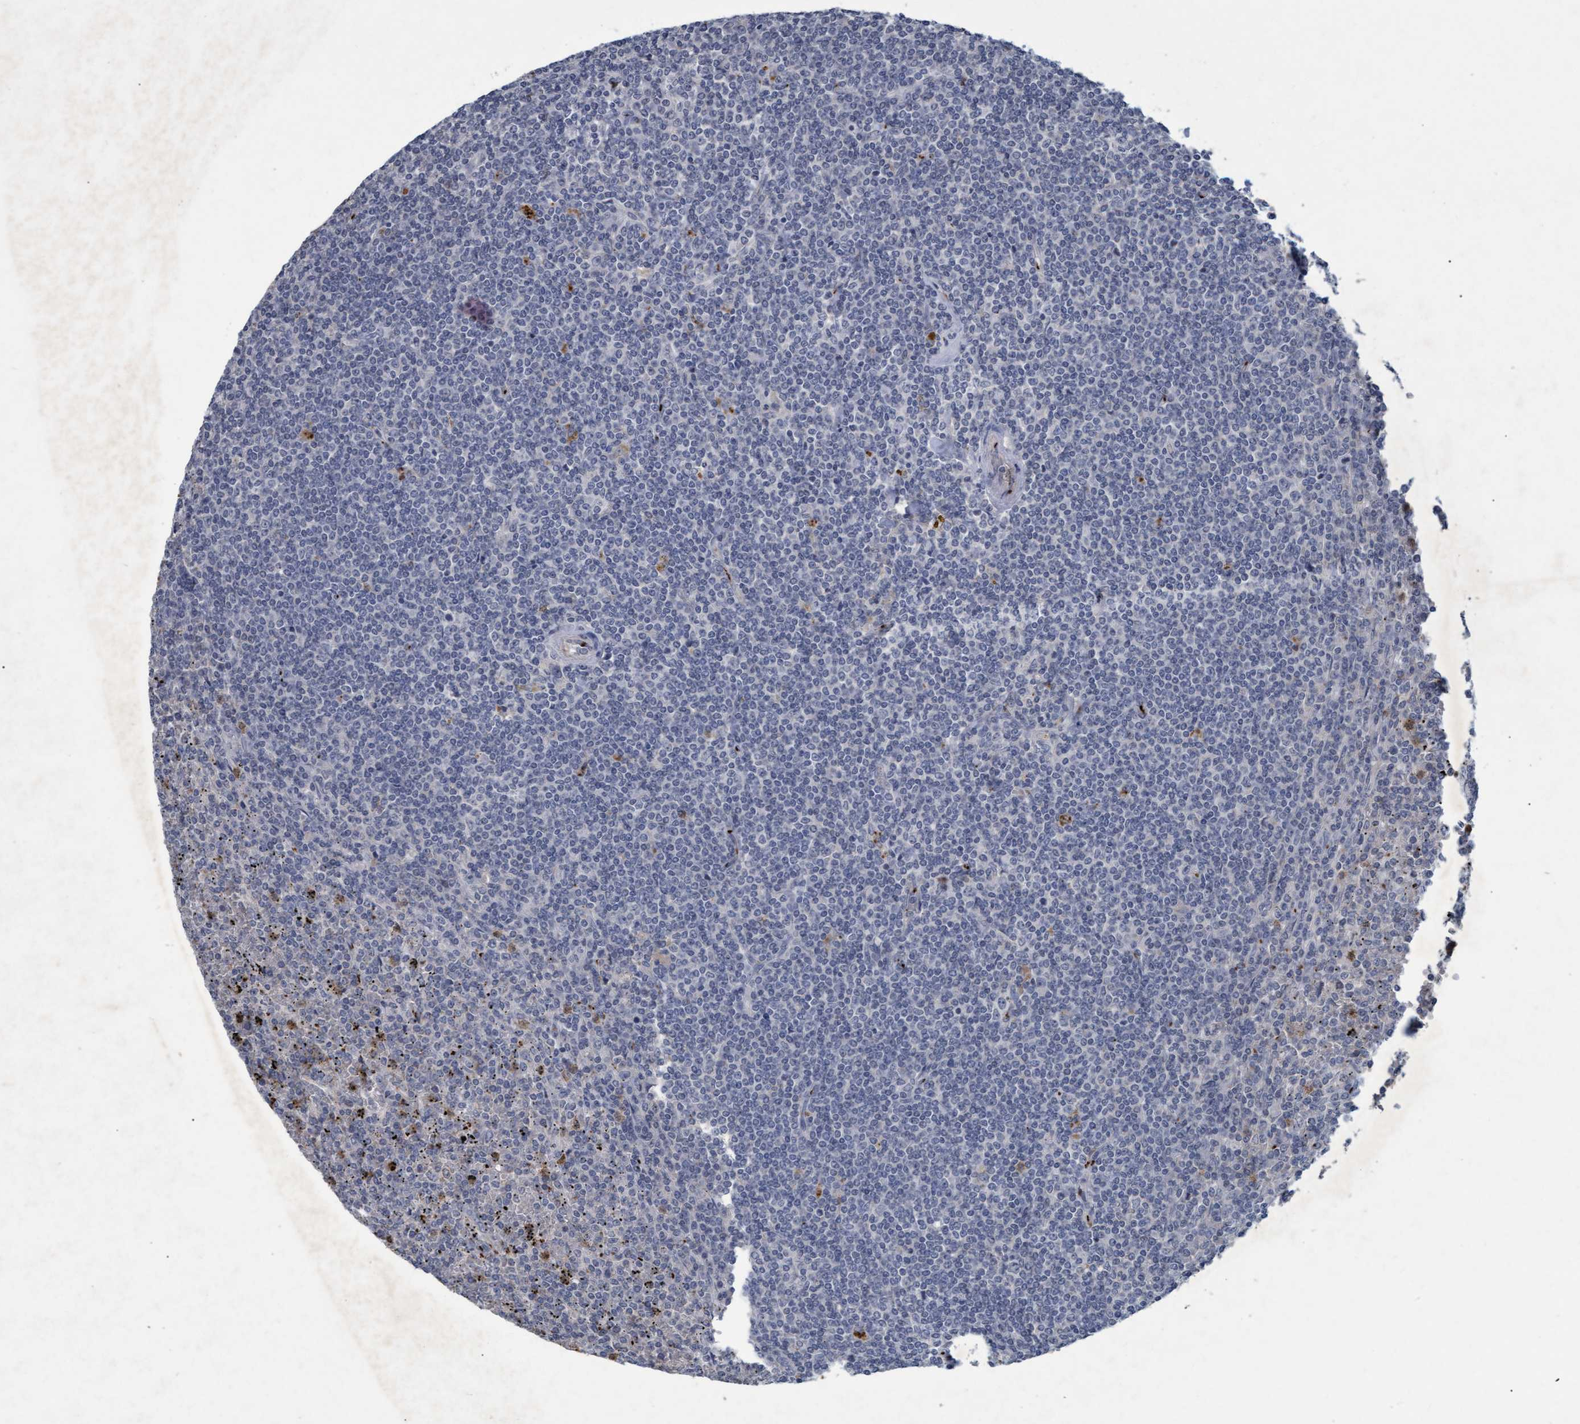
{"staining": {"intensity": "negative", "quantity": "none", "location": "none"}, "tissue": "lymphoma", "cell_type": "Tumor cells", "image_type": "cancer", "snomed": [{"axis": "morphology", "description": "Malignant lymphoma, non-Hodgkin's type, Low grade"}, {"axis": "topography", "description": "Spleen"}], "caption": "IHC of human lymphoma reveals no staining in tumor cells. (DAB IHC, high magnification).", "gene": "GALC", "patient": {"sex": "female", "age": 19}}